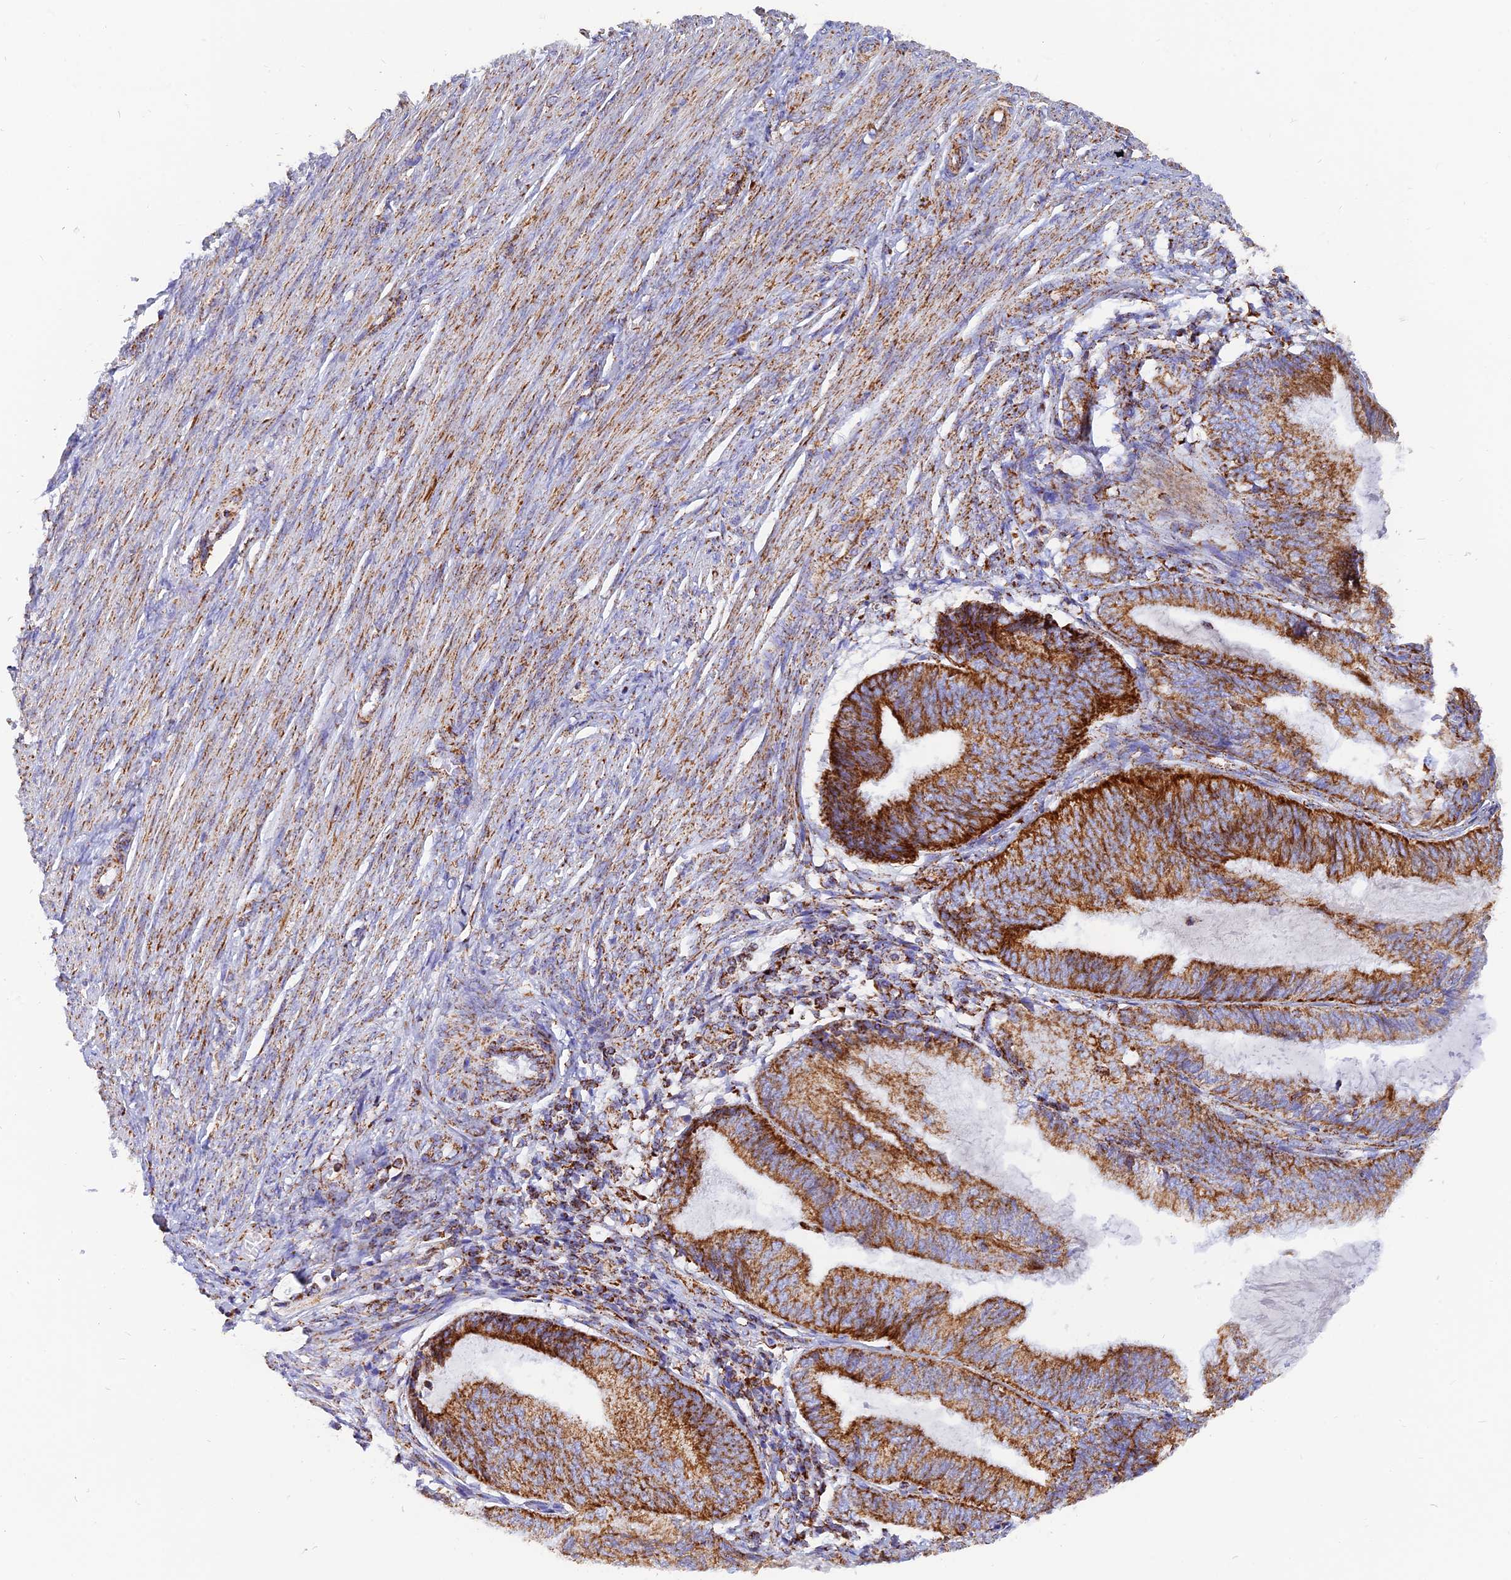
{"staining": {"intensity": "strong", "quantity": ">75%", "location": "cytoplasmic/membranous"}, "tissue": "endometrial cancer", "cell_type": "Tumor cells", "image_type": "cancer", "snomed": [{"axis": "morphology", "description": "Adenocarcinoma, NOS"}, {"axis": "topography", "description": "Endometrium"}], "caption": "Brown immunohistochemical staining in human endometrial adenocarcinoma reveals strong cytoplasmic/membranous positivity in approximately >75% of tumor cells.", "gene": "NDUFB6", "patient": {"sex": "female", "age": 81}}